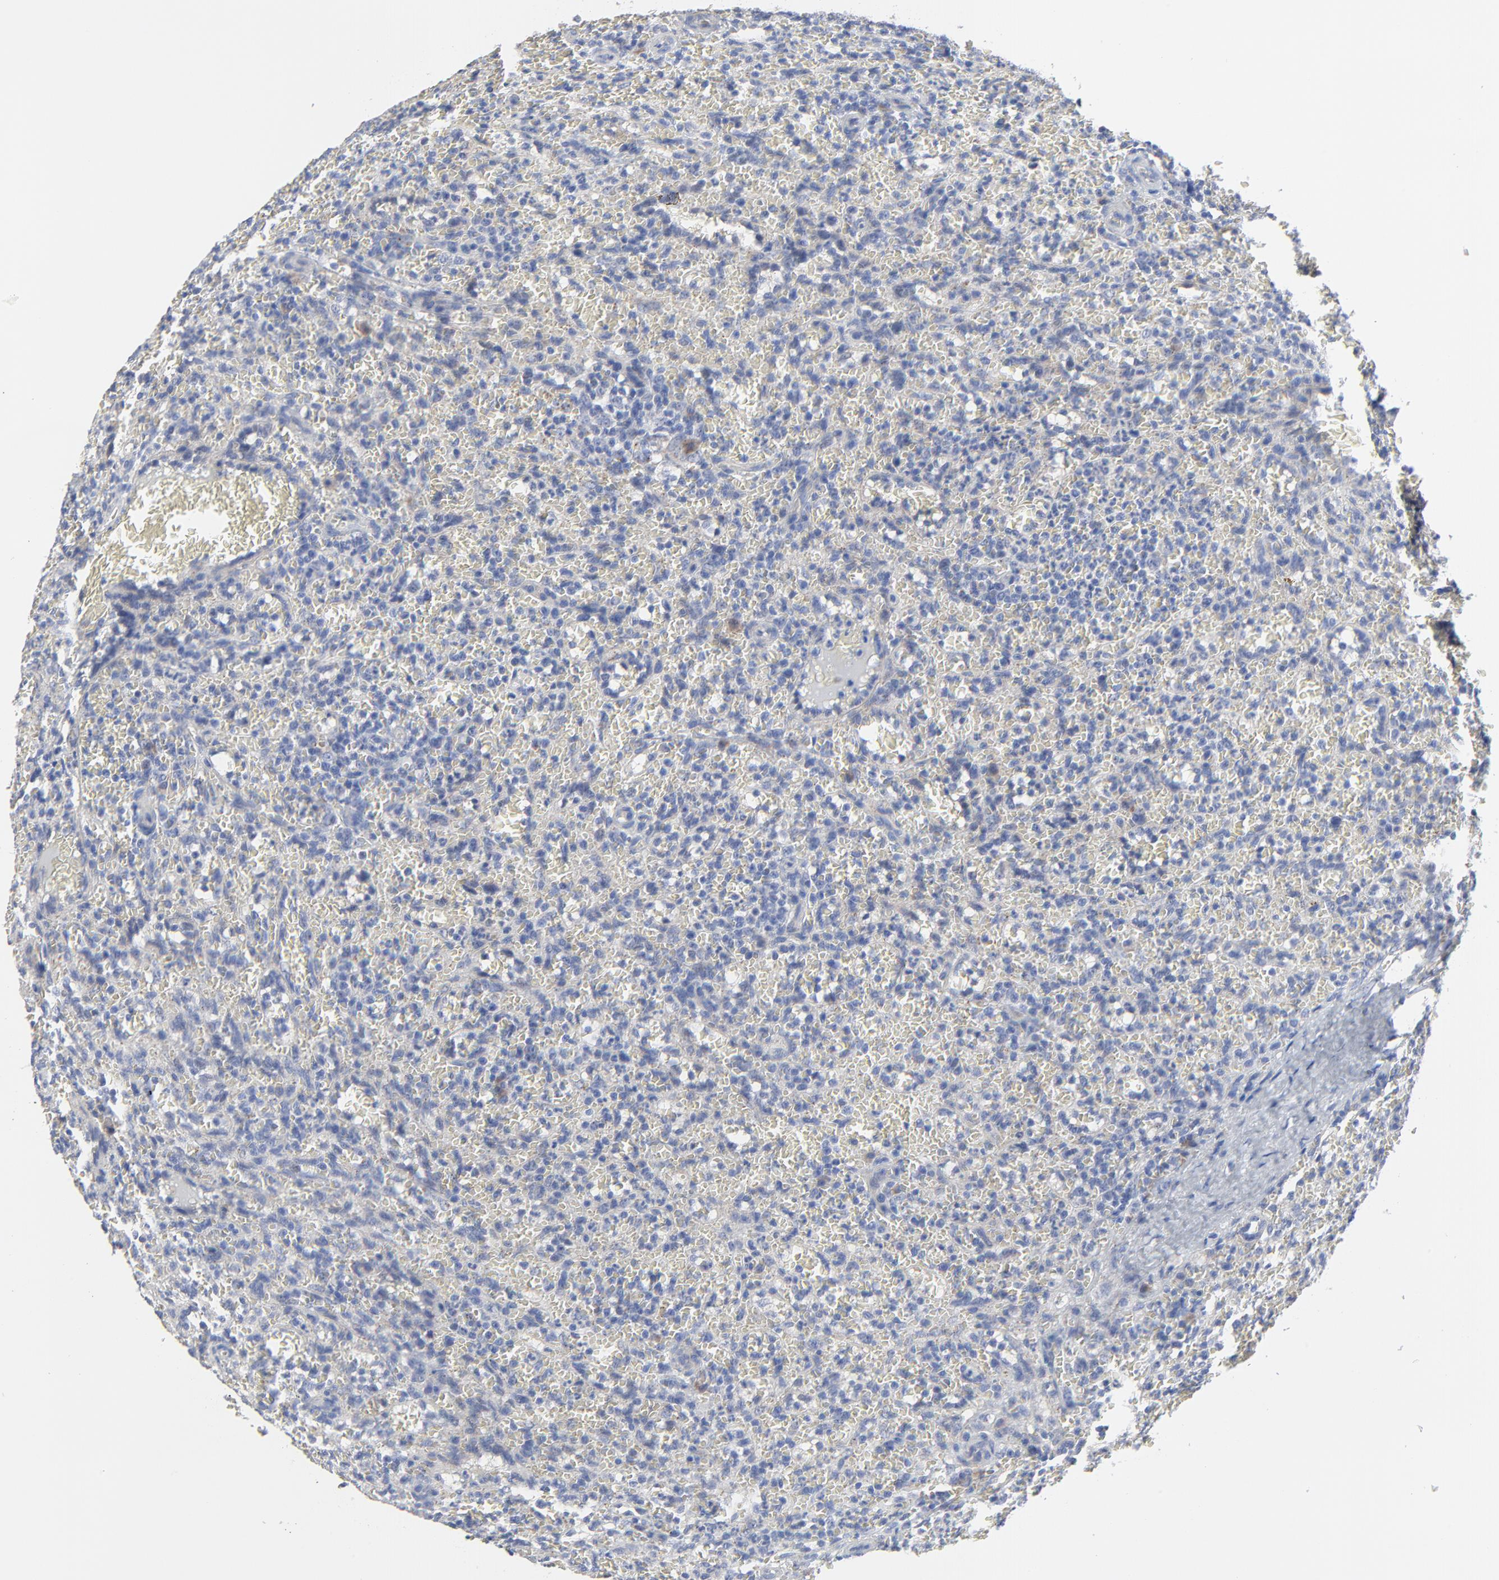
{"staining": {"intensity": "negative", "quantity": "none", "location": "none"}, "tissue": "lymphoma", "cell_type": "Tumor cells", "image_type": "cancer", "snomed": [{"axis": "morphology", "description": "Malignant lymphoma, non-Hodgkin's type, Low grade"}, {"axis": "topography", "description": "Spleen"}], "caption": "The IHC histopathology image has no significant staining in tumor cells of lymphoma tissue.", "gene": "DHRSX", "patient": {"sex": "female", "age": 64}}